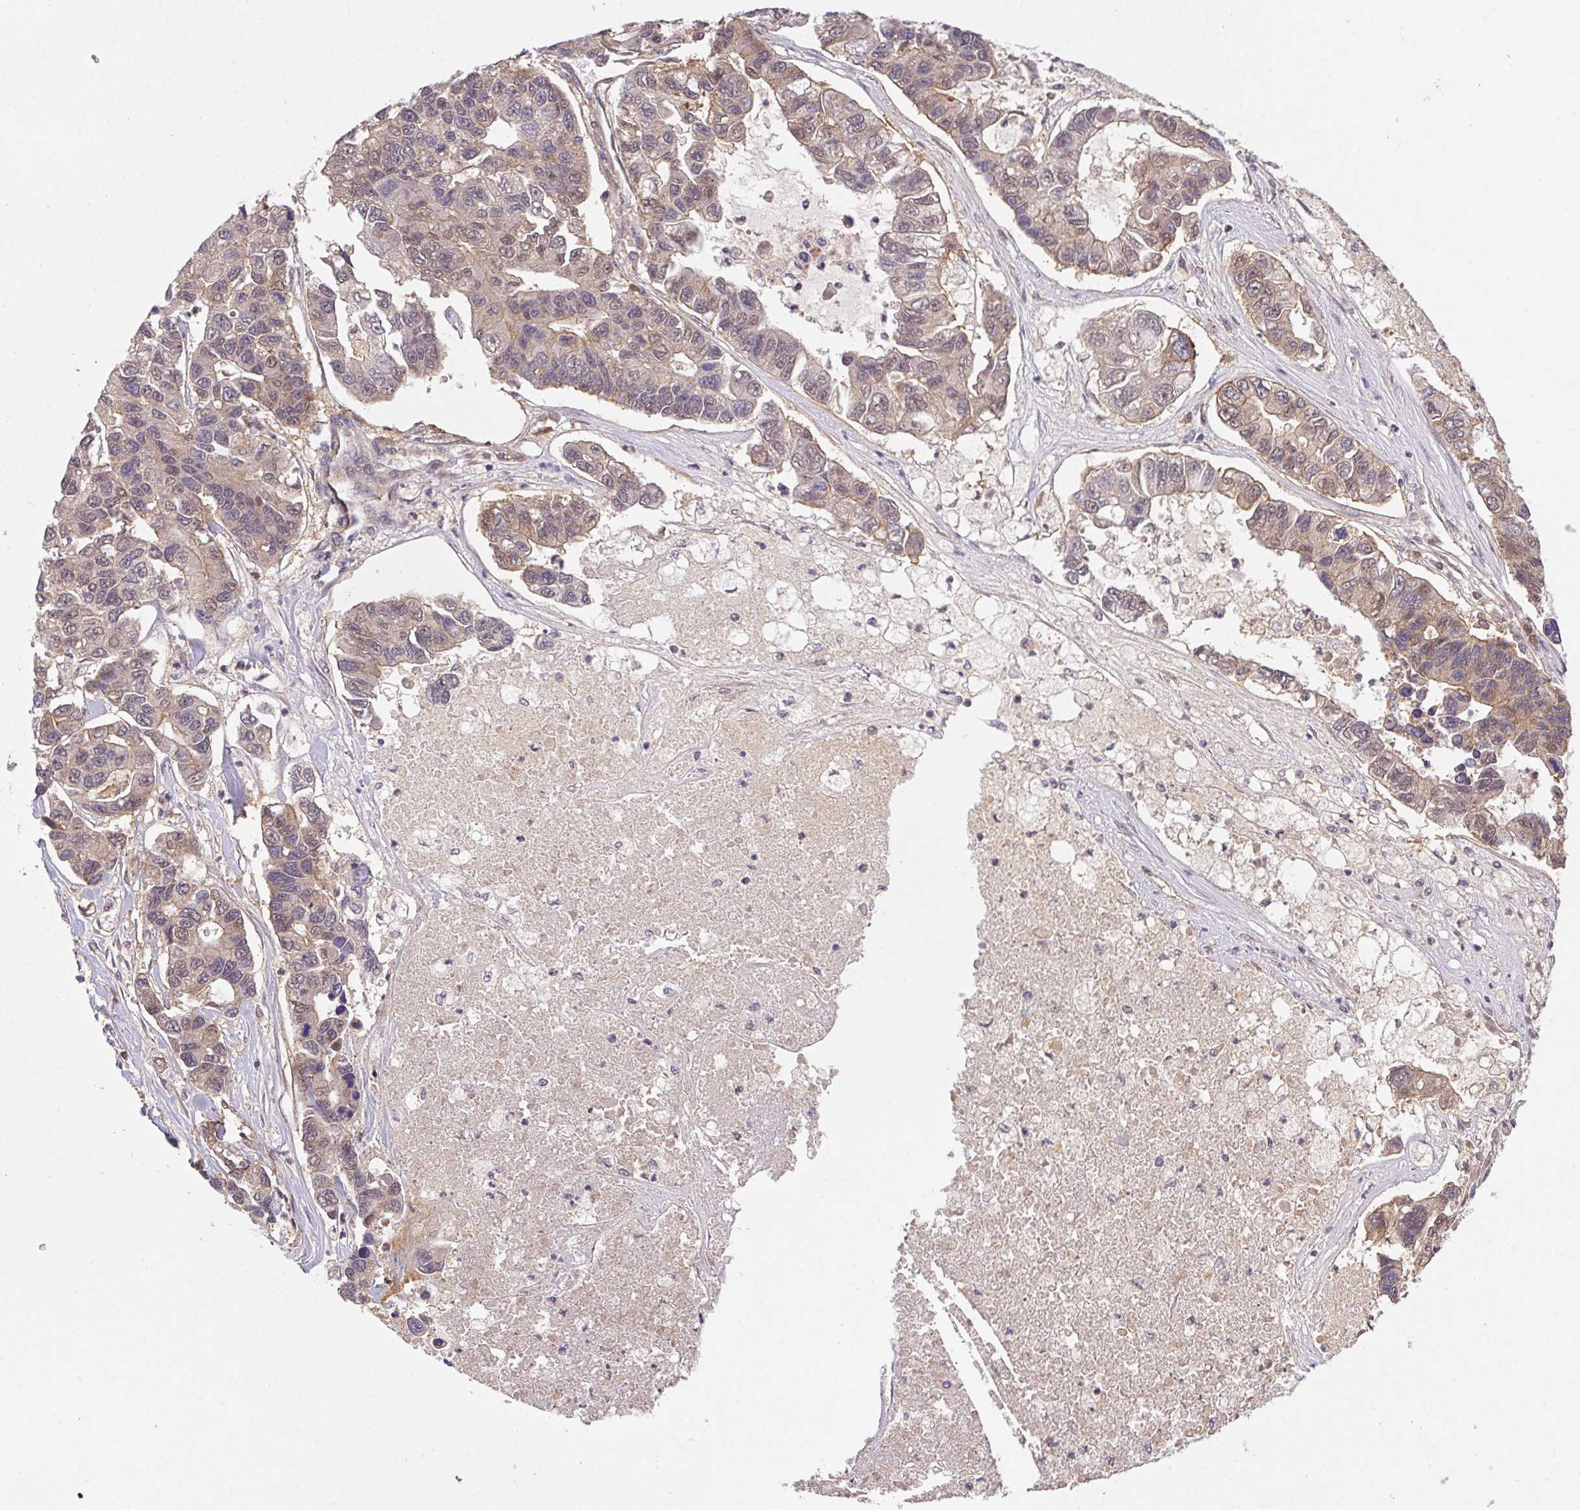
{"staining": {"intensity": "moderate", "quantity": "<25%", "location": "cytoplasmic/membranous,nuclear"}, "tissue": "lung cancer", "cell_type": "Tumor cells", "image_type": "cancer", "snomed": [{"axis": "morphology", "description": "Adenocarcinoma, NOS"}, {"axis": "topography", "description": "Bronchus"}, {"axis": "topography", "description": "Lung"}], "caption": "A micrograph showing moderate cytoplasmic/membranous and nuclear expression in about <25% of tumor cells in lung cancer (adenocarcinoma), as visualized by brown immunohistochemical staining.", "gene": "SLC52A2", "patient": {"sex": "female", "age": 51}}